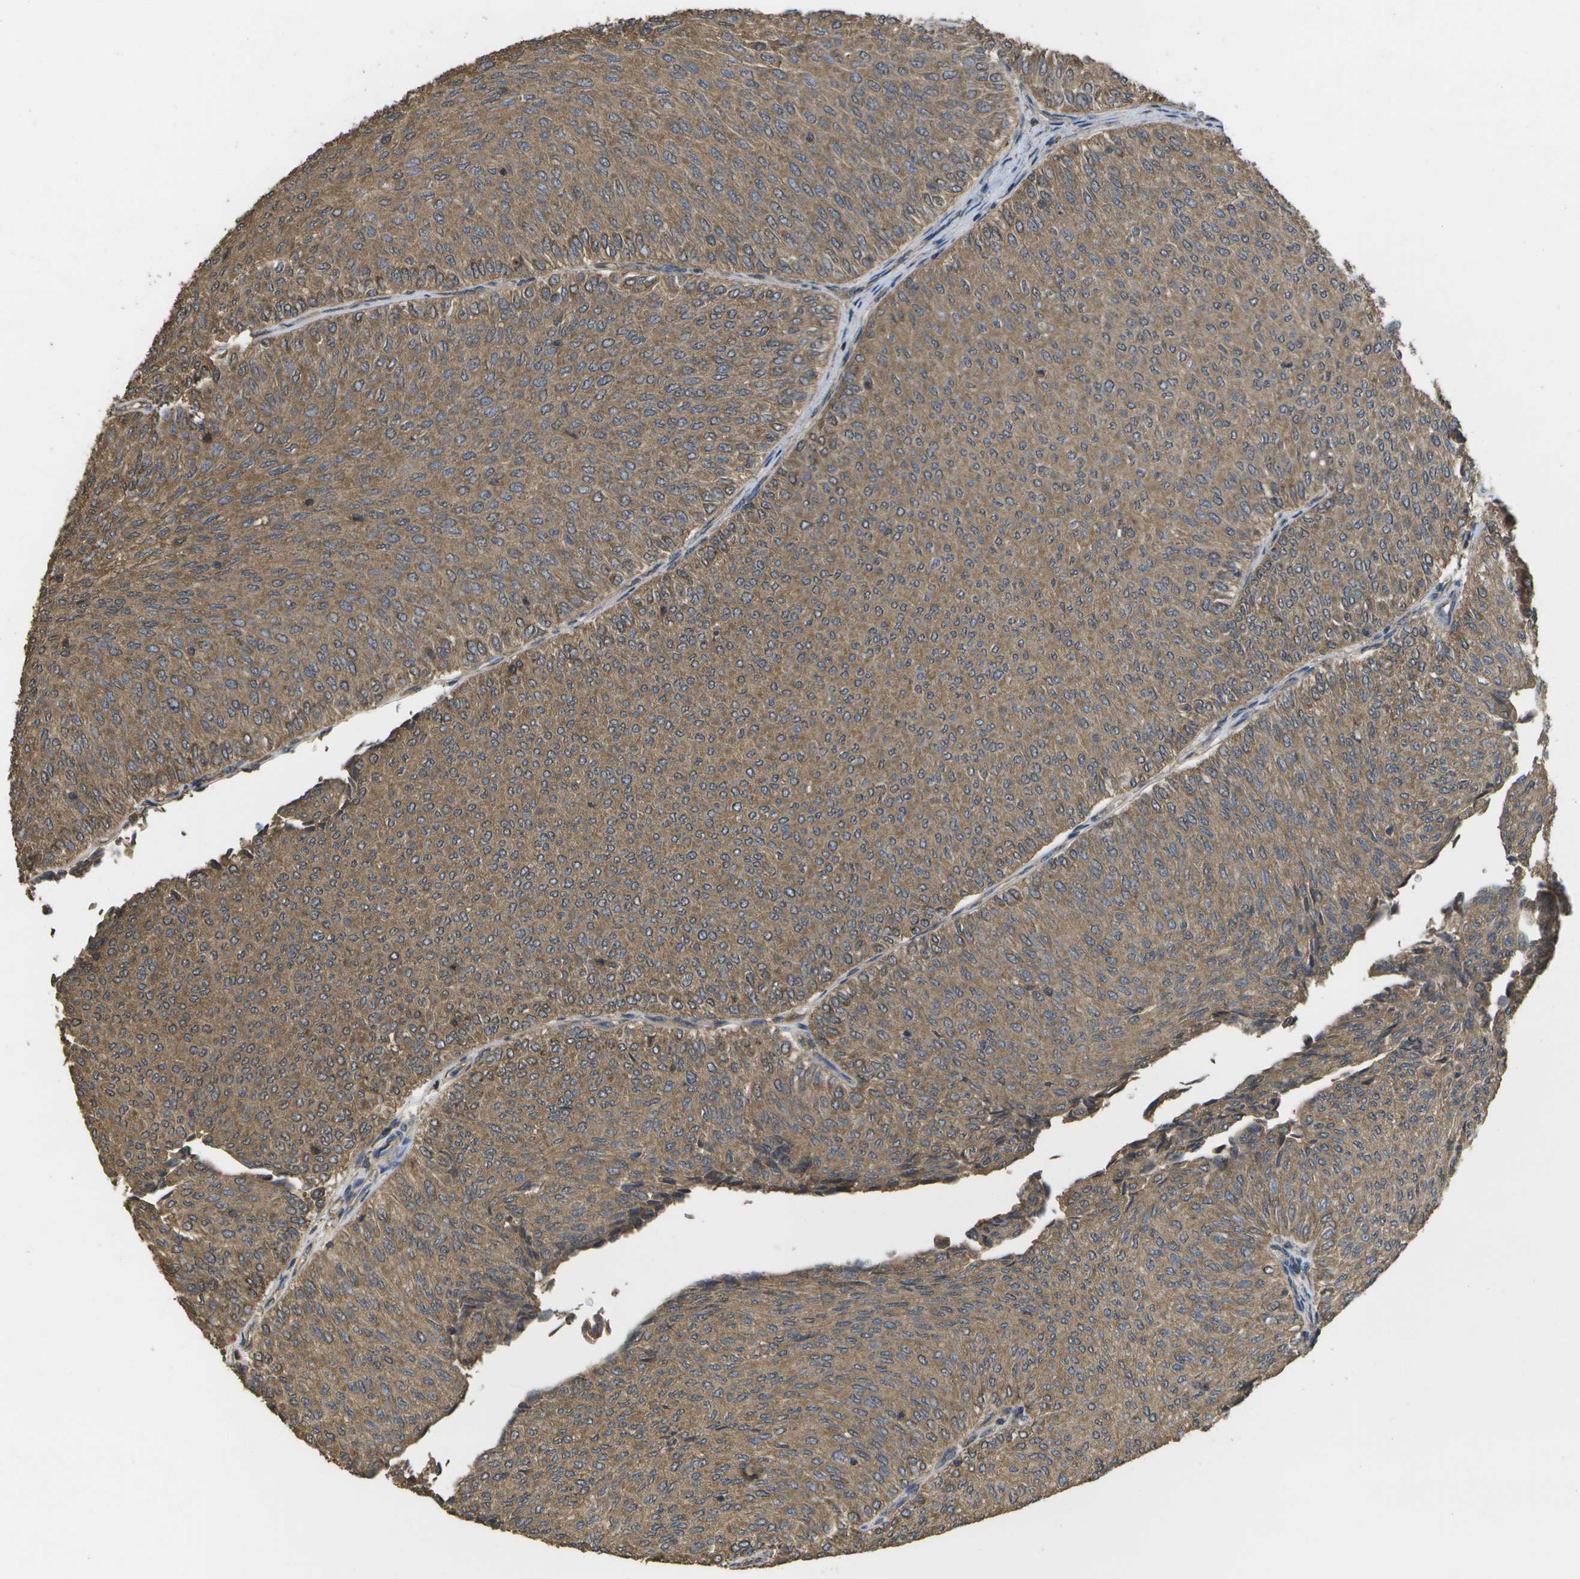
{"staining": {"intensity": "moderate", "quantity": ">75%", "location": "cytoplasmic/membranous"}, "tissue": "urothelial cancer", "cell_type": "Tumor cells", "image_type": "cancer", "snomed": [{"axis": "morphology", "description": "Urothelial carcinoma, Low grade"}, {"axis": "topography", "description": "Urinary bladder"}], "caption": "The image reveals immunohistochemical staining of urothelial cancer. There is moderate cytoplasmic/membranous positivity is seen in approximately >75% of tumor cells.", "gene": "SACS", "patient": {"sex": "male", "age": 78}}